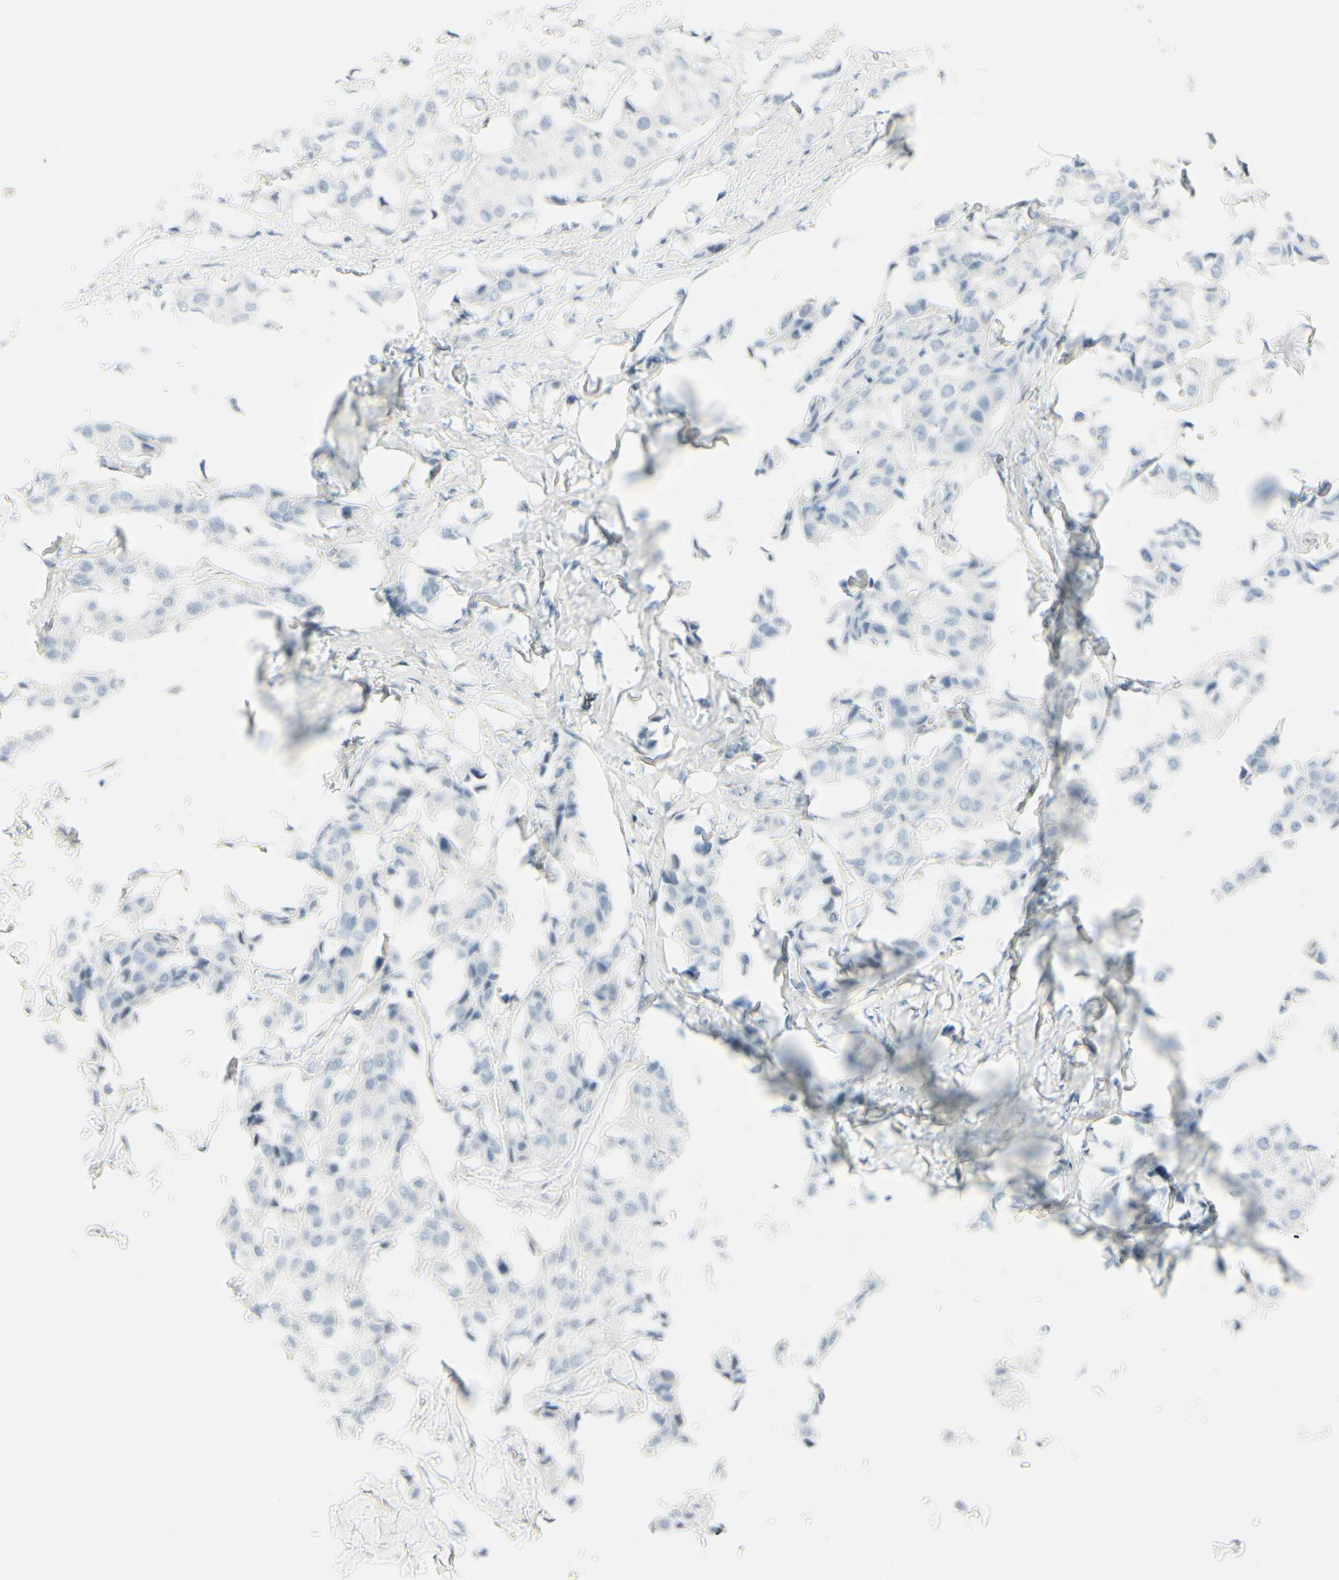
{"staining": {"intensity": "negative", "quantity": "none", "location": "none"}, "tissue": "breast cancer", "cell_type": "Tumor cells", "image_type": "cancer", "snomed": [{"axis": "morphology", "description": "Duct carcinoma"}, {"axis": "topography", "description": "Breast"}], "caption": "Breast cancer (invasive ductal carcinoma) was stained to show a protein in brown. There is no significant staining in tumor cells. (Stains: DAB immunohistochemistry with hematoxylin counter stain, Microscopy: brightfield microscopy at high magnification).", "gene": "CDHR5", "patient": {"sex": "female", "age": 80}}